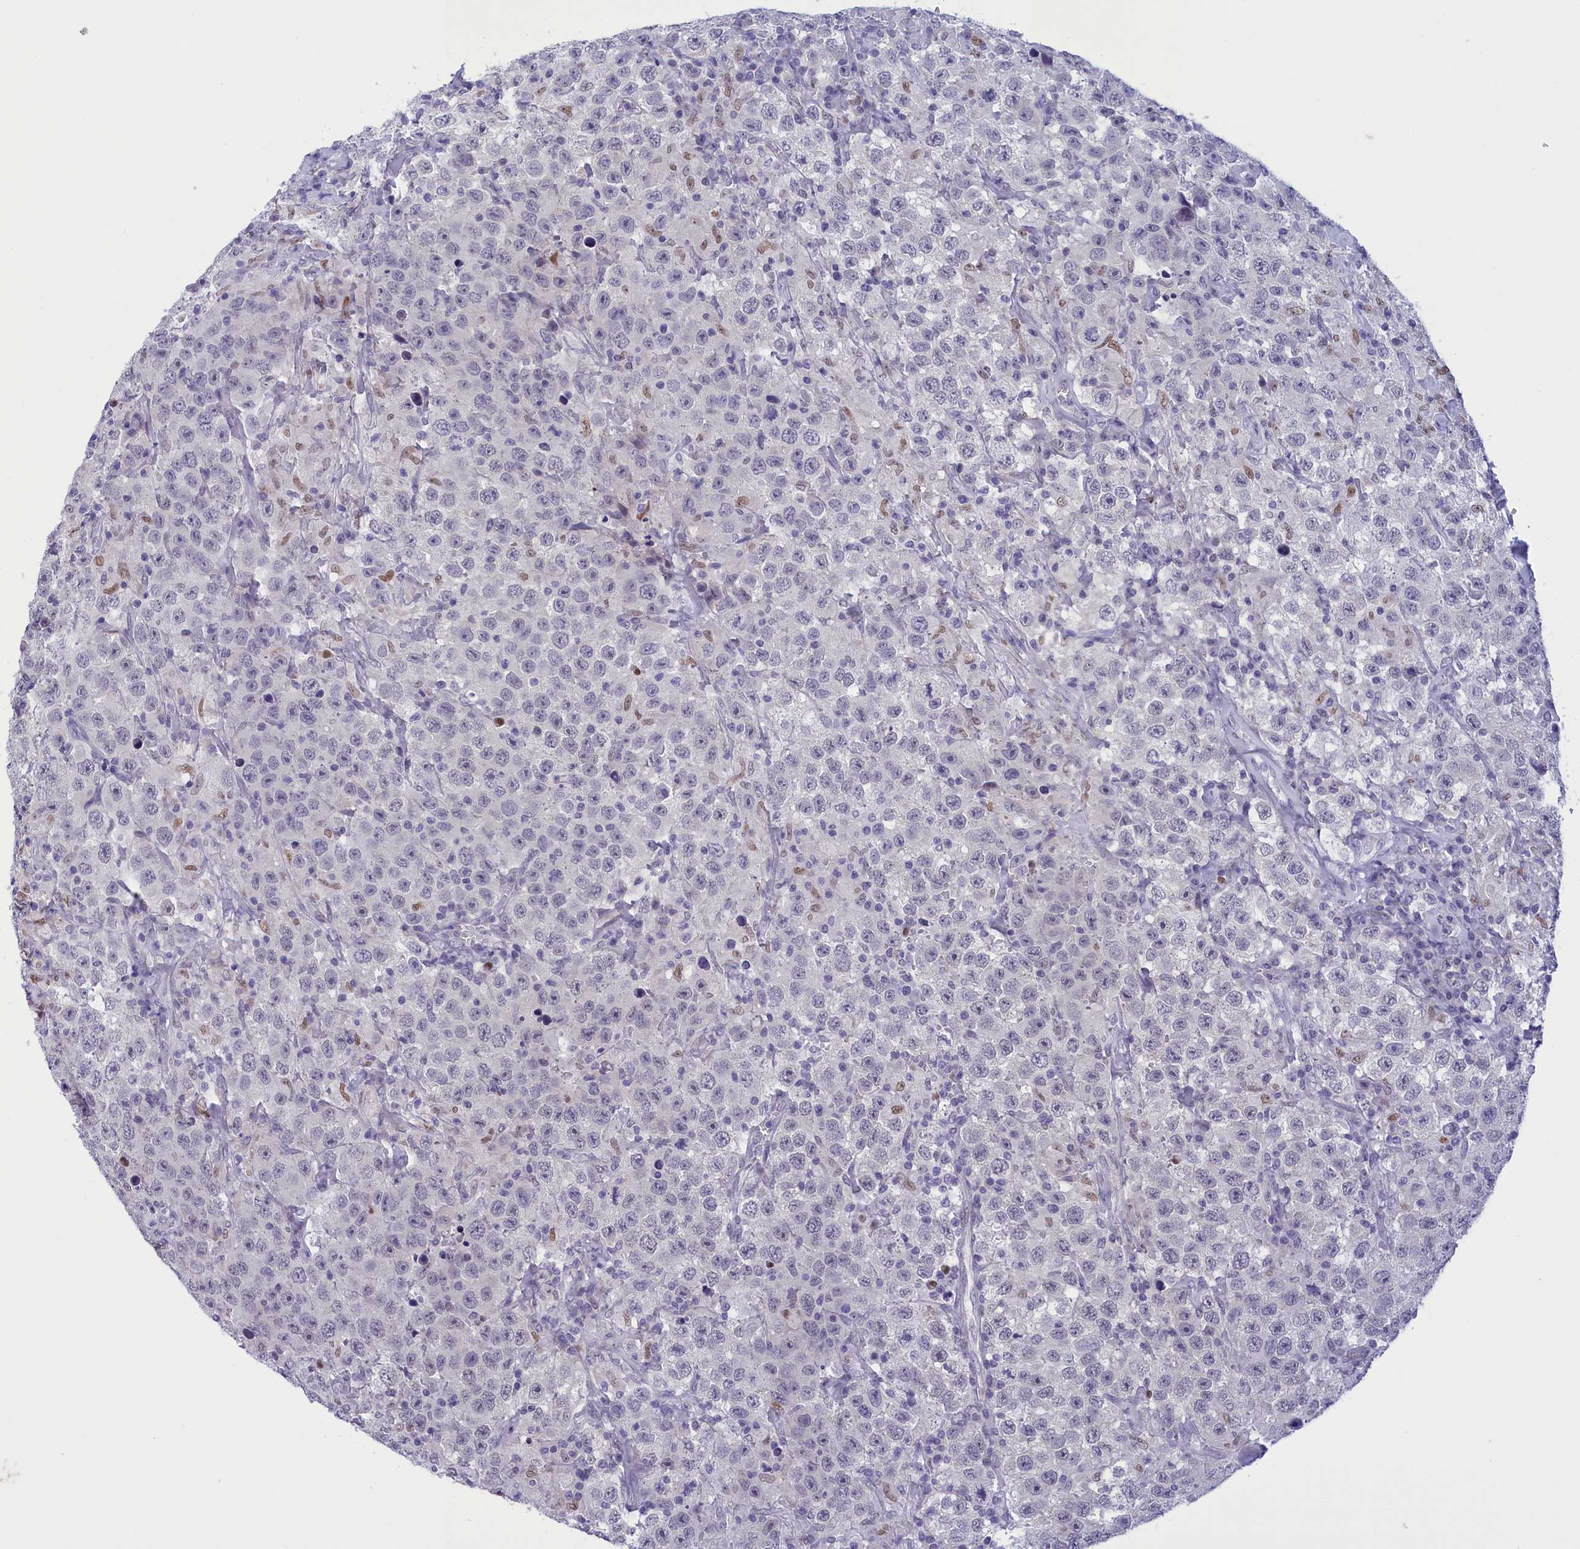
{"staining": {"intensity": "negative", "quantity": "none", "location": "none"}, "tissue": "testis cancer", "cell_type": "Tumor cells", "image_type": "cancer", "snomed": [{"axis": "morphology", "description": "Seminoma, NOS"}, {"axis": "topography", "description": "Testis"}], "caption": "Immunohistochemistry of seminoma (testis) exhibits no expression in tumor cells. Nuclei are stained in blue.", "gene": "ELOA2", "patient": {"sex": "male", "age": 41}}